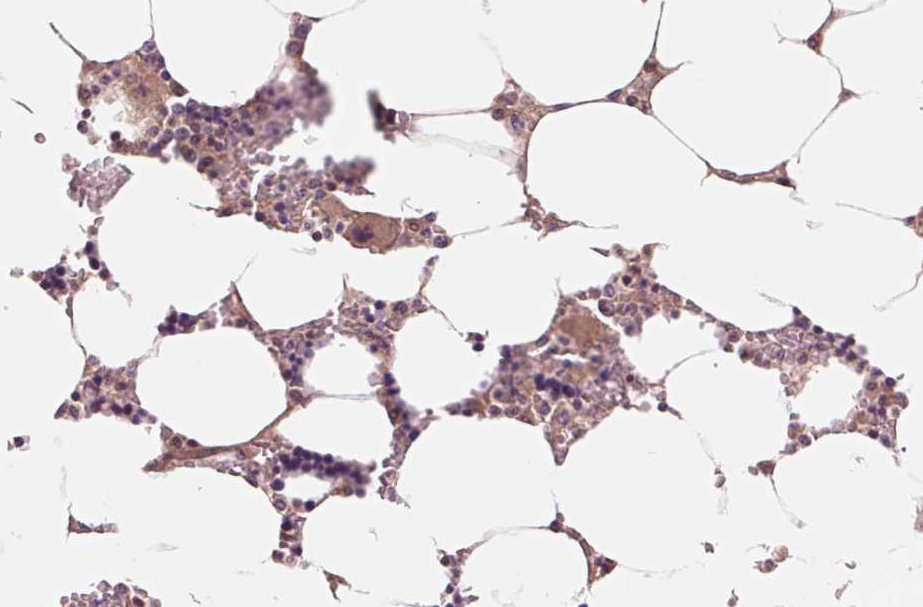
{"staining": {"intensity": "weak", "quantity": "25%-75%", "location": "cytoplasmic/membranous"}, "tissue": "bone marrow", "cell_type": "Hematopoietic cells", "image_type": "normal", "snomed": [{"axis": "morphology", "description": "Normal tissue, NOS"}, {"axis": "topography", "description": "Bone marrow"}], "caption": "Immunohistochemistry (IHC) micrograph of unremarkable bone marrow: human bone marrow stained using immunohistochemistry demonstrates low levels of weak protein expression localized specifically in the cytoplasmic/membranous of hematopoietic cells, appearing as a cytoplasmic/membranous brown color.", "gene": "PPIAL4A", "patient": {"sex": "male", "age": 64}}